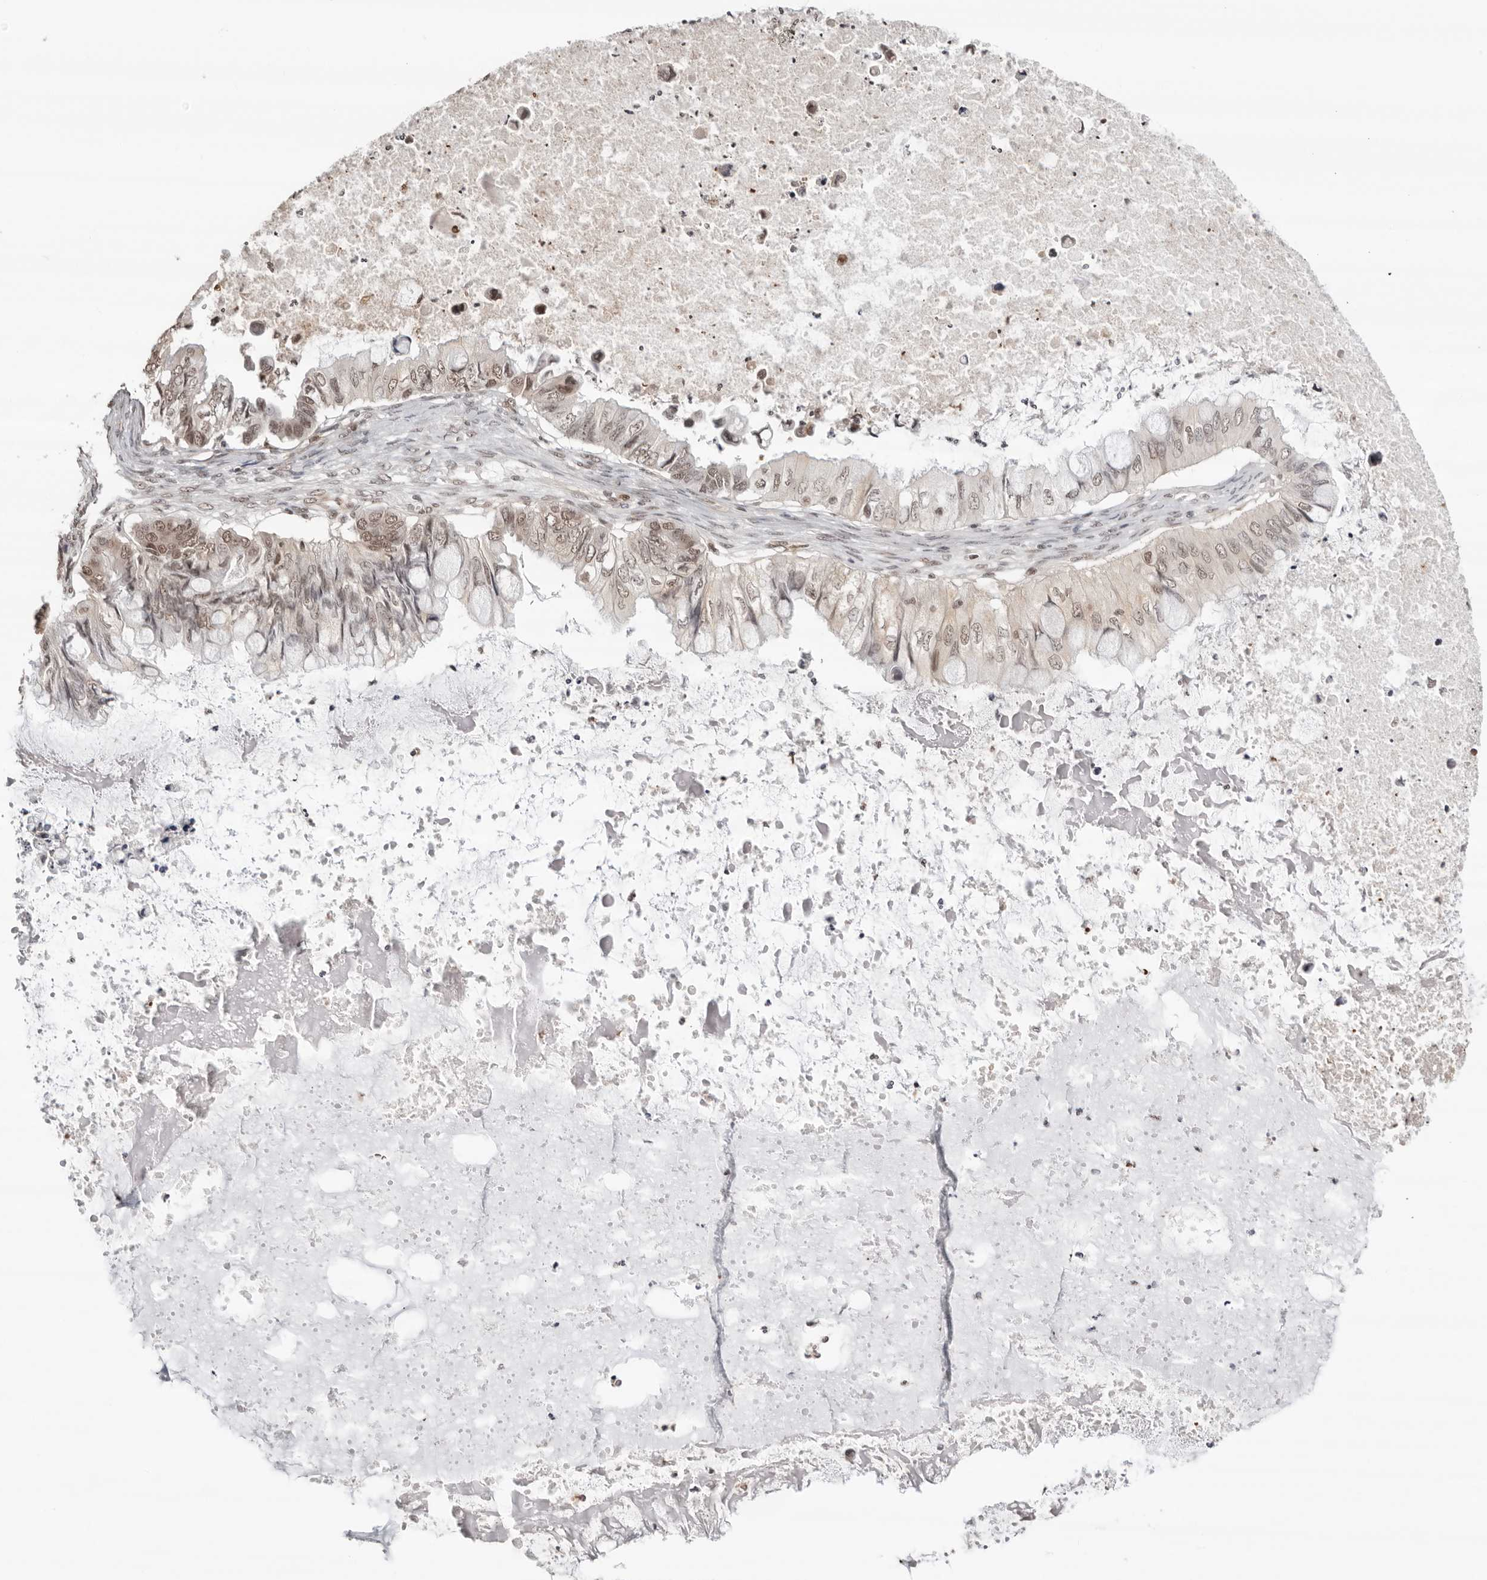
{"staining": {"intensity": "weak", "quantity": ">75%", "location": "nuclear"}, "tissue": "ovarian cancer", "cell_type": "Tumor cells", "image_type": "cancer", "snomed": [{"axis": "morphology", "description": "Cystadenocarcinoma, mucinous, NOS"}, {"axis": "topography", "description": "Ovary"}], "caption": "Ovarian cancer tissue demonstrates weak nuclear positivity in approximately >75% of tumor cells", "gene": "SDE2", "patient": {"sex": "female", "age": 80}}